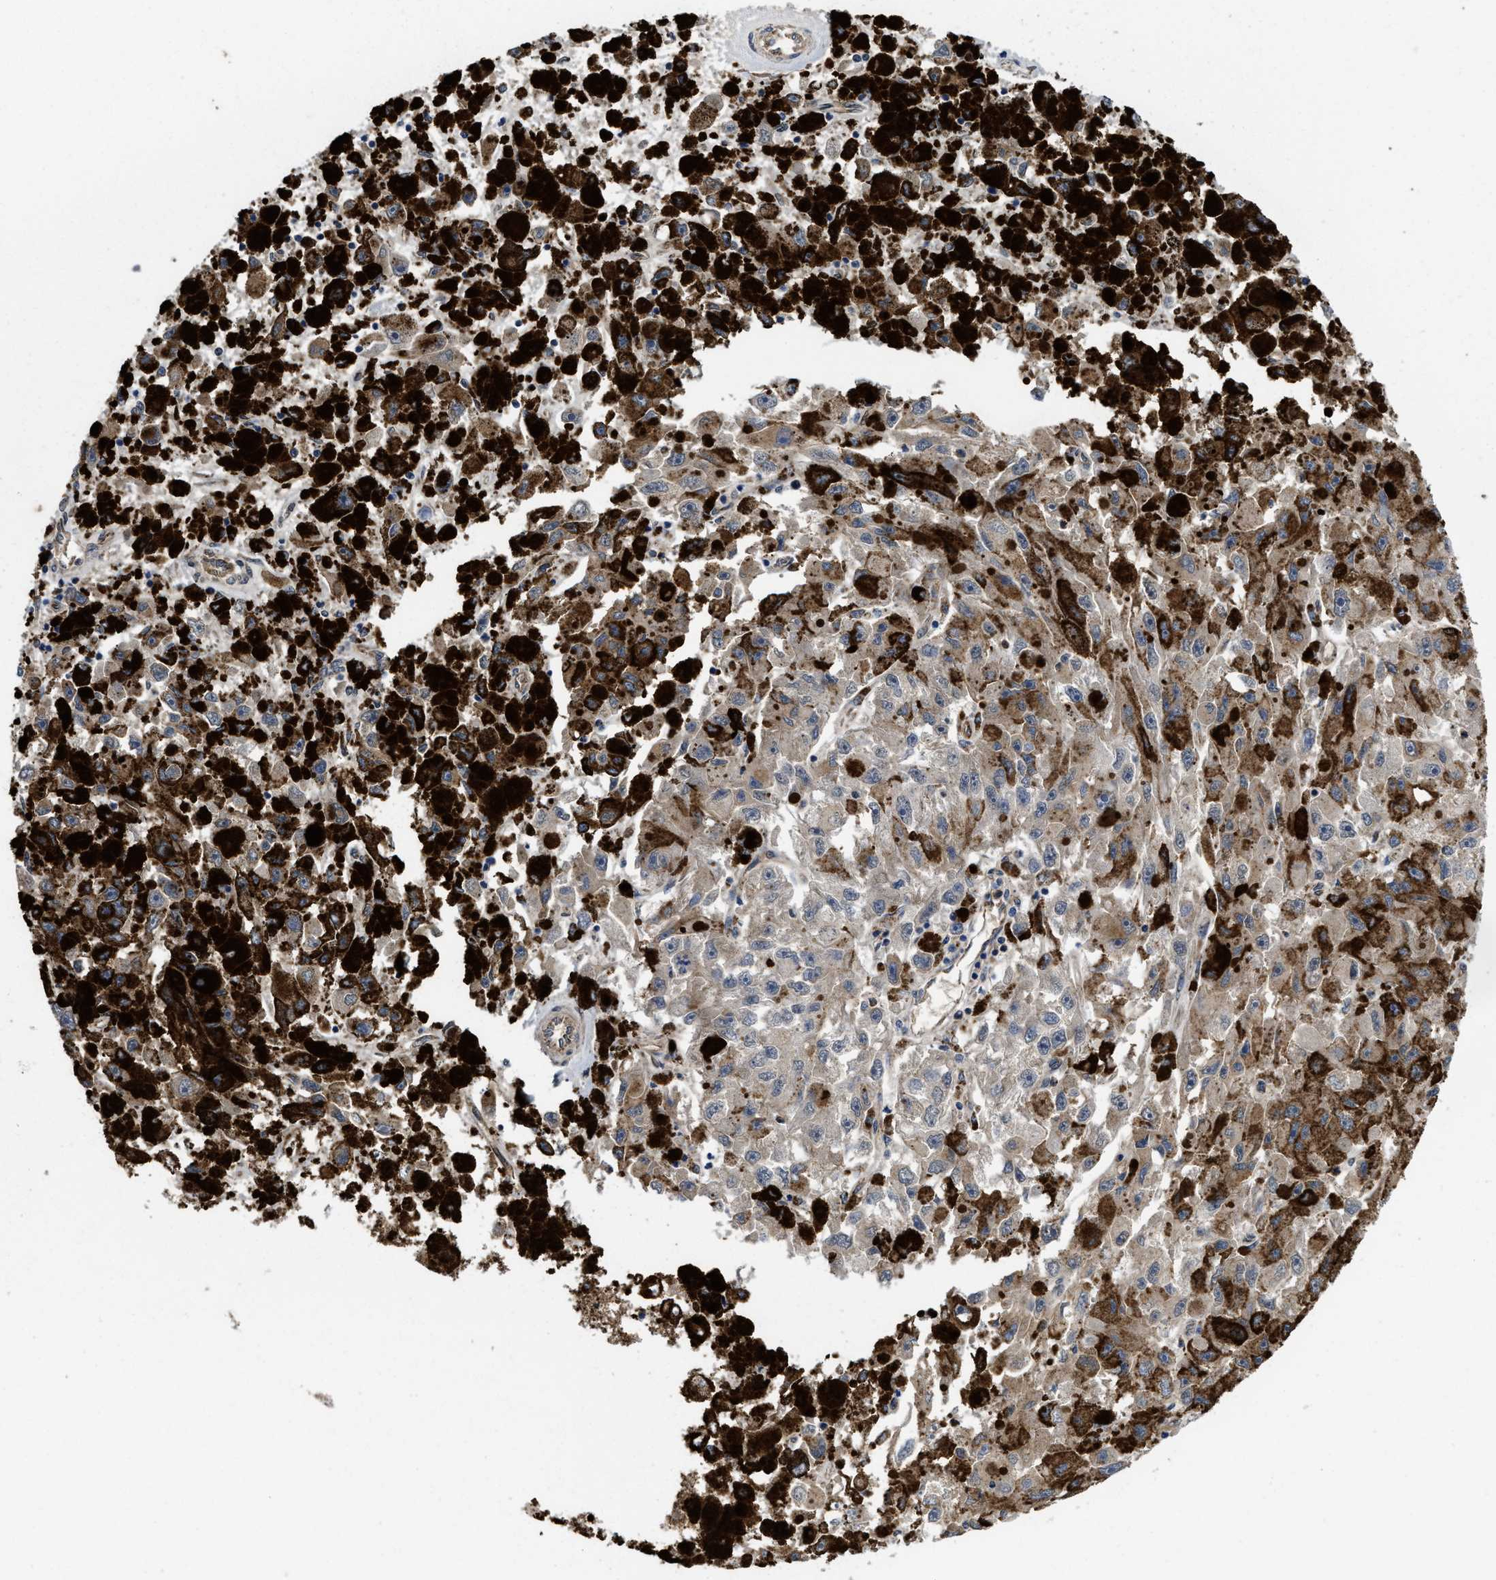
{"staining": {"intensity": "weak", "quantity": "<25%", "location": "cytoplasmic/membranous"}, "tissue": "melanoma", "cell_type": "Tumor cells", "image_type": "cancer", "snomed": [{"axis": "morphology", "description": "Malignant melanoma, NOS"}, {"axis": "topography", "description": "Skin"}], "caption": "Micrograph shows no protein staining in tumor cells of melanoma tissue. Nuclei are stained in blue.", "gene": "PKD2", "patient": {"sex": "female", "age": 104}}